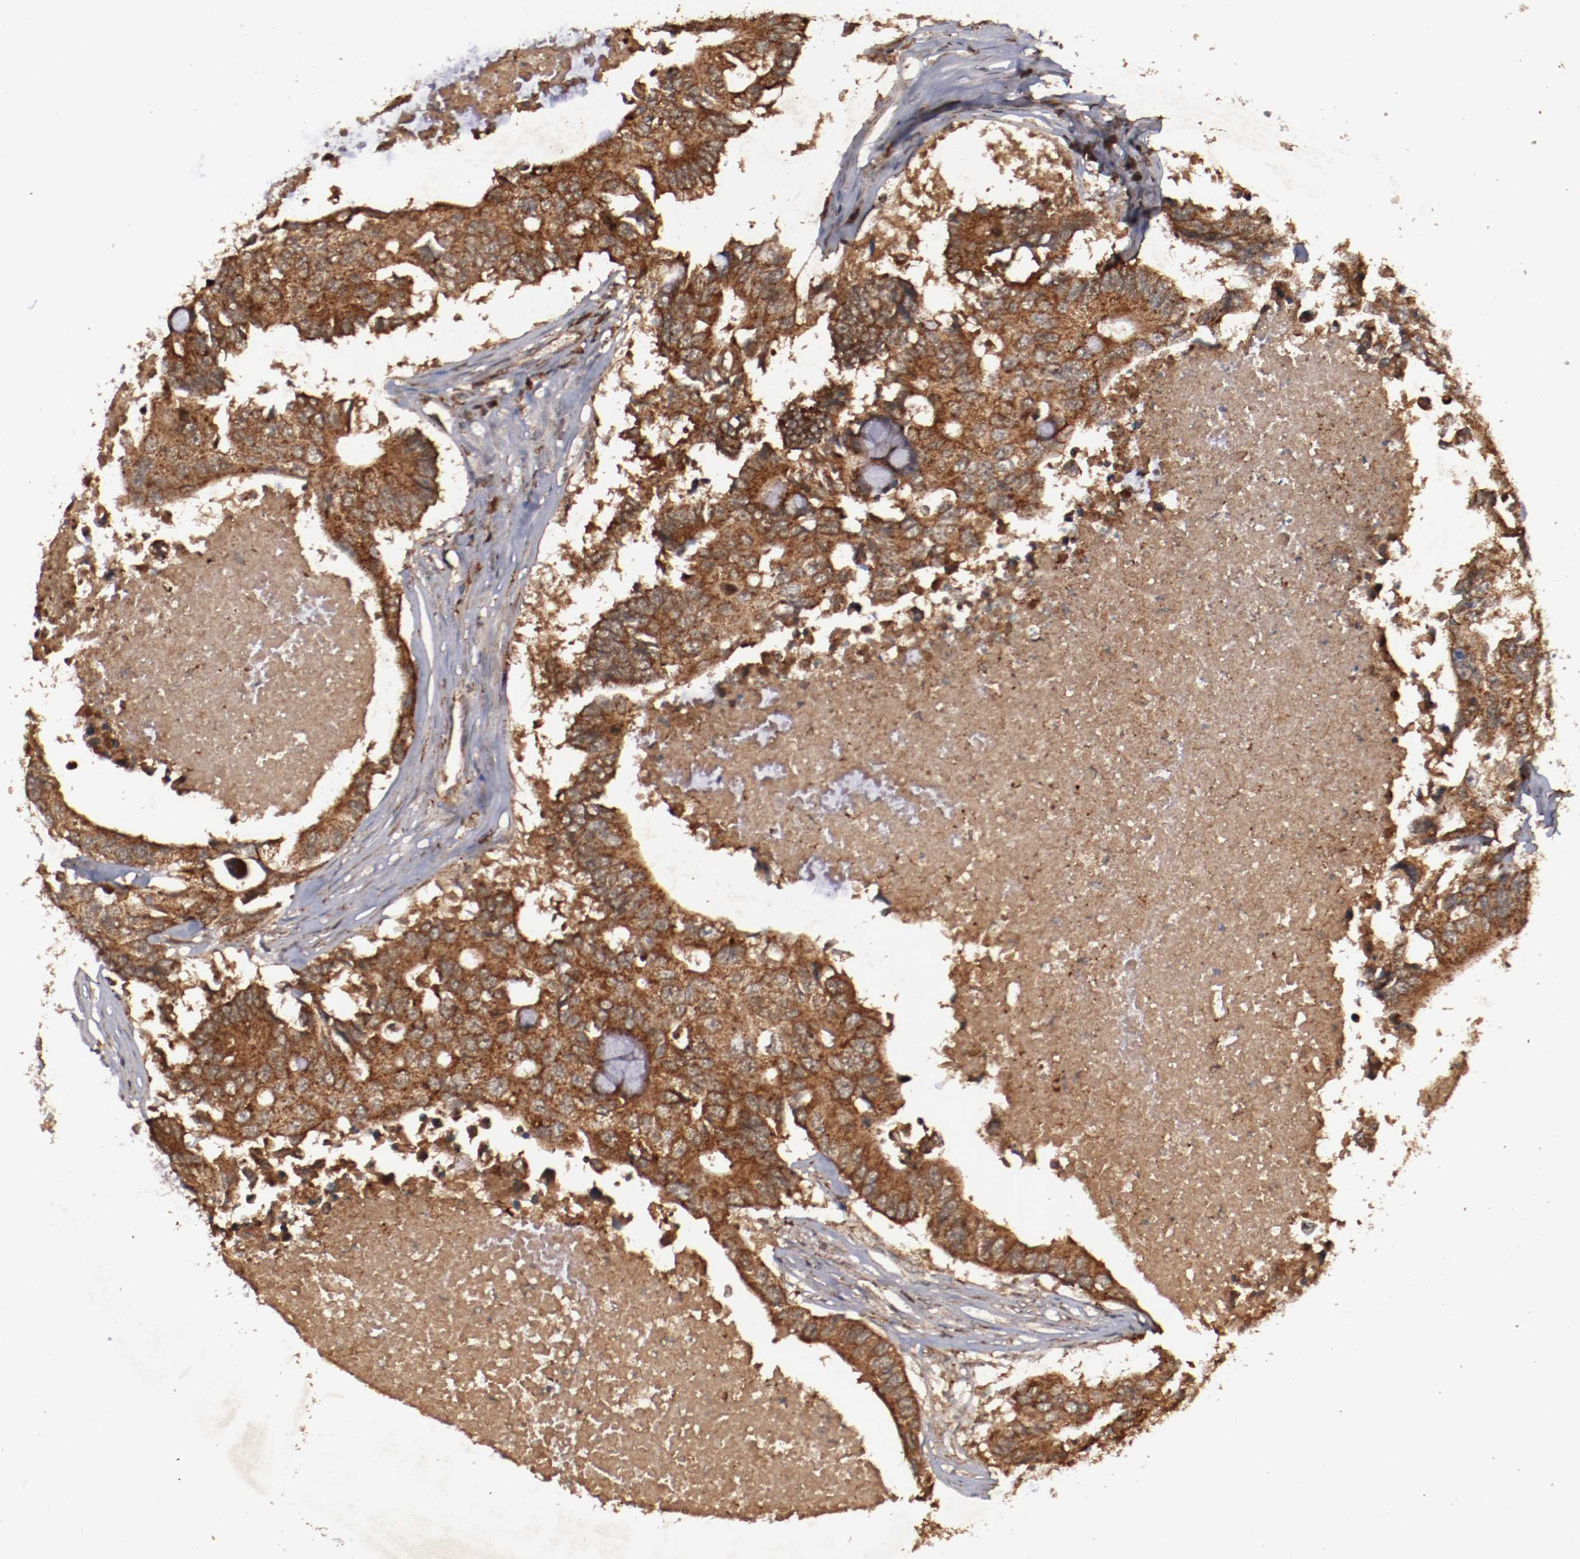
{"staining": {"intensity": "strong", "quantity": ">75%", "location": "cytoplasmic/membranous"}, "tissue": "colorectal cancer", "cell_type": "Tumor cells", "image_type": "cancer", "snomed": [{"axis": "morphology", "description": "Adenocarcinoma, NOS"}, {"axis": "topography", "description": "Colon"}], "caption": "The photomicrograph shows staining of adenocarcinoma (colorectal), revealing strong cytoplasmic/membranous protein expression (brown color) within tumor cells. The protein is stained brown, and the nuclei are stained in blue (DAB (3,3'-diaminobenzidine) IHC with brightfield microscopy, high magnification).", "gene": "TENM1", "patient": {"sex": "male", "age": 71}}